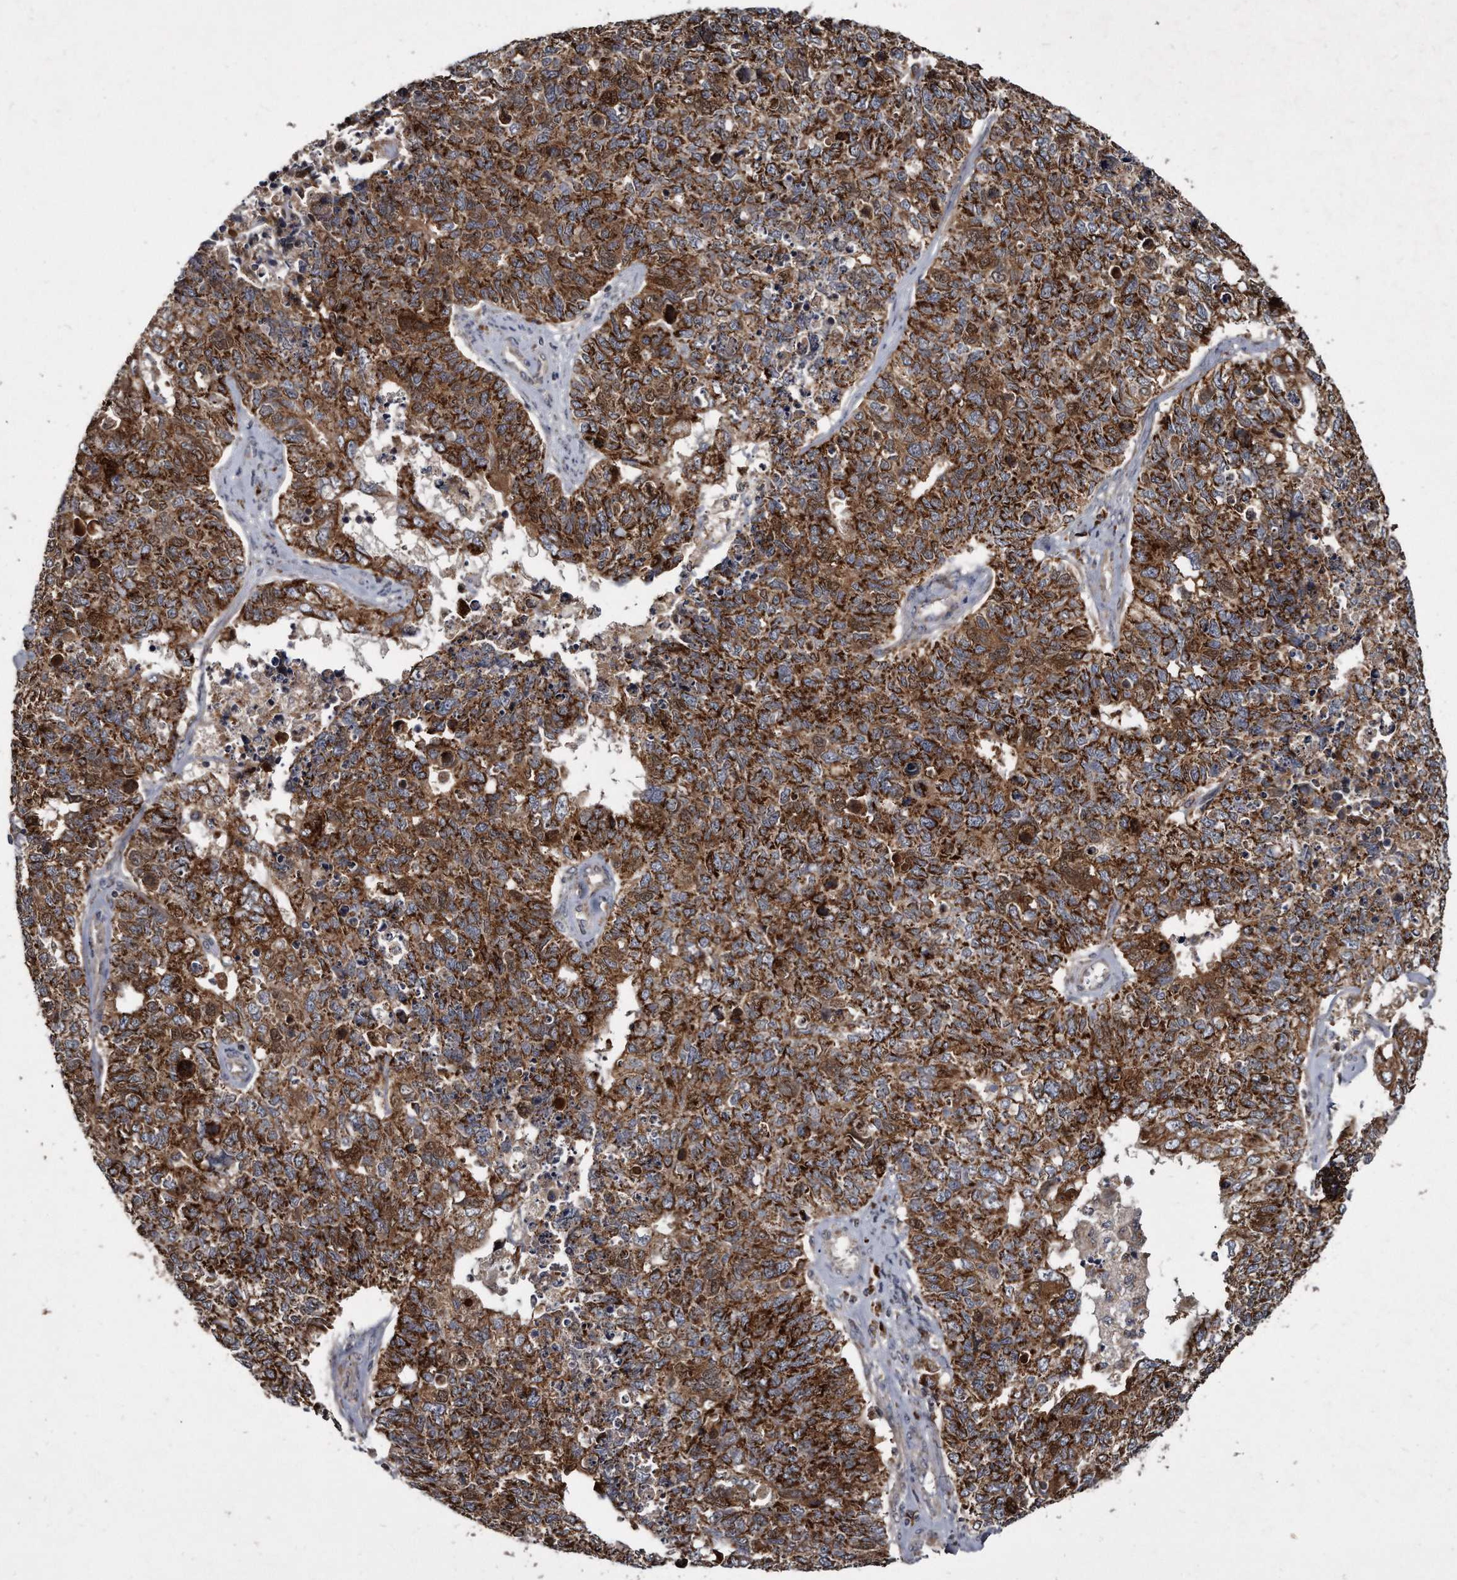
{"staining": {"intensity": "strong", "quantity": ">75%", "location": "cytoplasmic/membranous"}, "tissue": "cervical cancer", "cell_type": "Tumor cells", "image_type": "cancer", "snomed": [{"axis": "morphology", "description": "Squamous cell carcinoma, NOS"}, {"axis": "topography", "description": "Cervix"}], "caption": "About >75% of tumor cells in human cervical squamous cell carcinoma exhibit strong cytoplasmic/membranous protein expression as visualized by brown immunohistochemical staining.", "gene": "FAM136A", "patient": {"sex": "female", "age": 63}}